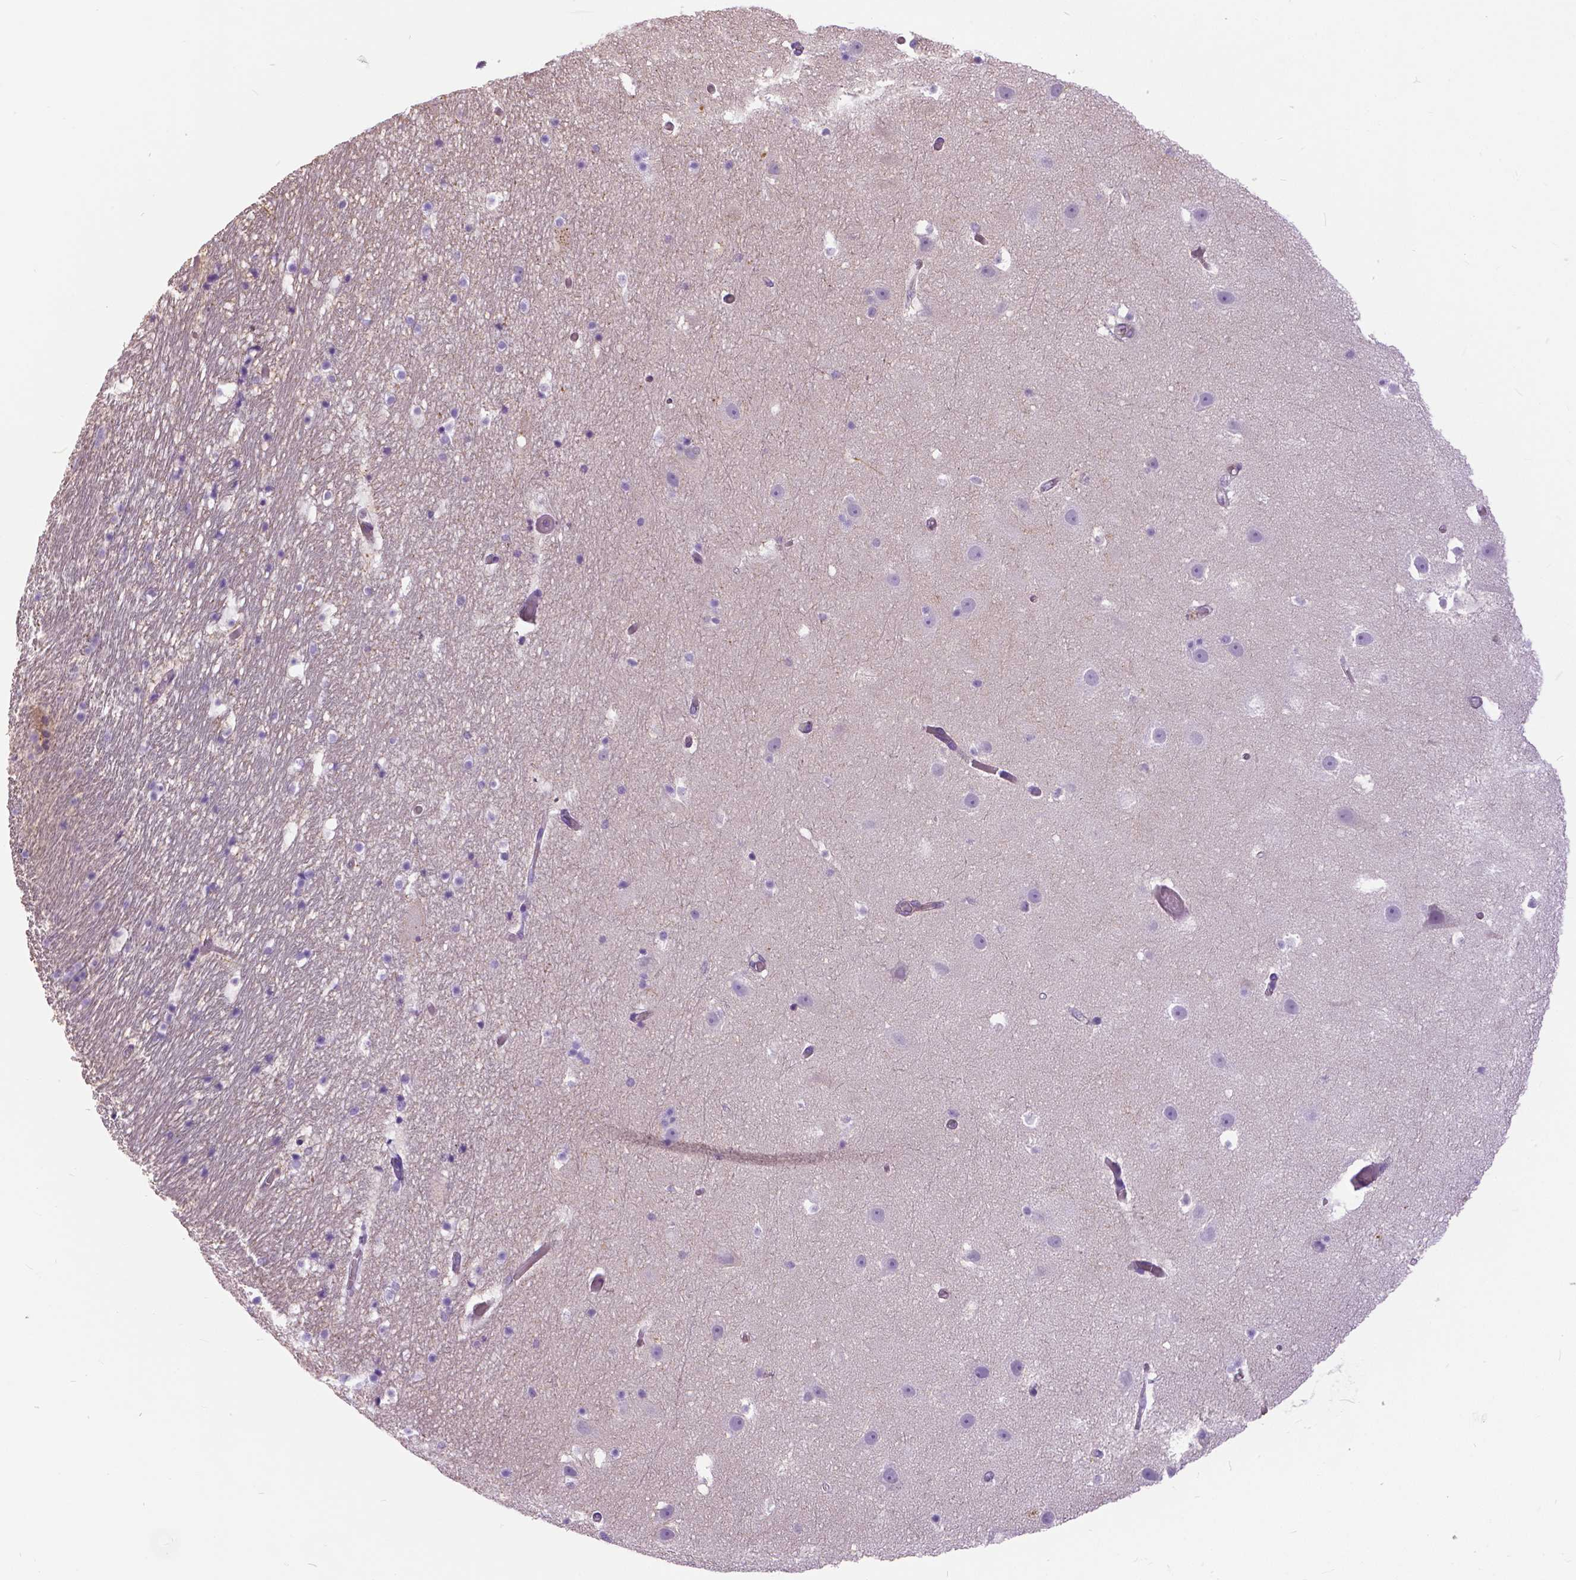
{"staining": {"intensity": "negative", "quantity": "none", "location": "none"}, "tissue": "hippocampus", "cell_type": "Glial cells", "image_type": "normal", "snomed": [{"axis": "morphology", "description": "Normal tissue, NOS"}, {"axis": "topography", "description": "Hippocampus"}], "caption": "This micrograph is of unremarkable hippocampus stained with IHC to label a protein in brown with the nuclei are counter-stained blue. There is no staining in glial cells.", "gene": "ANXA13", "patient": {"sex": "male", "age": 26}}